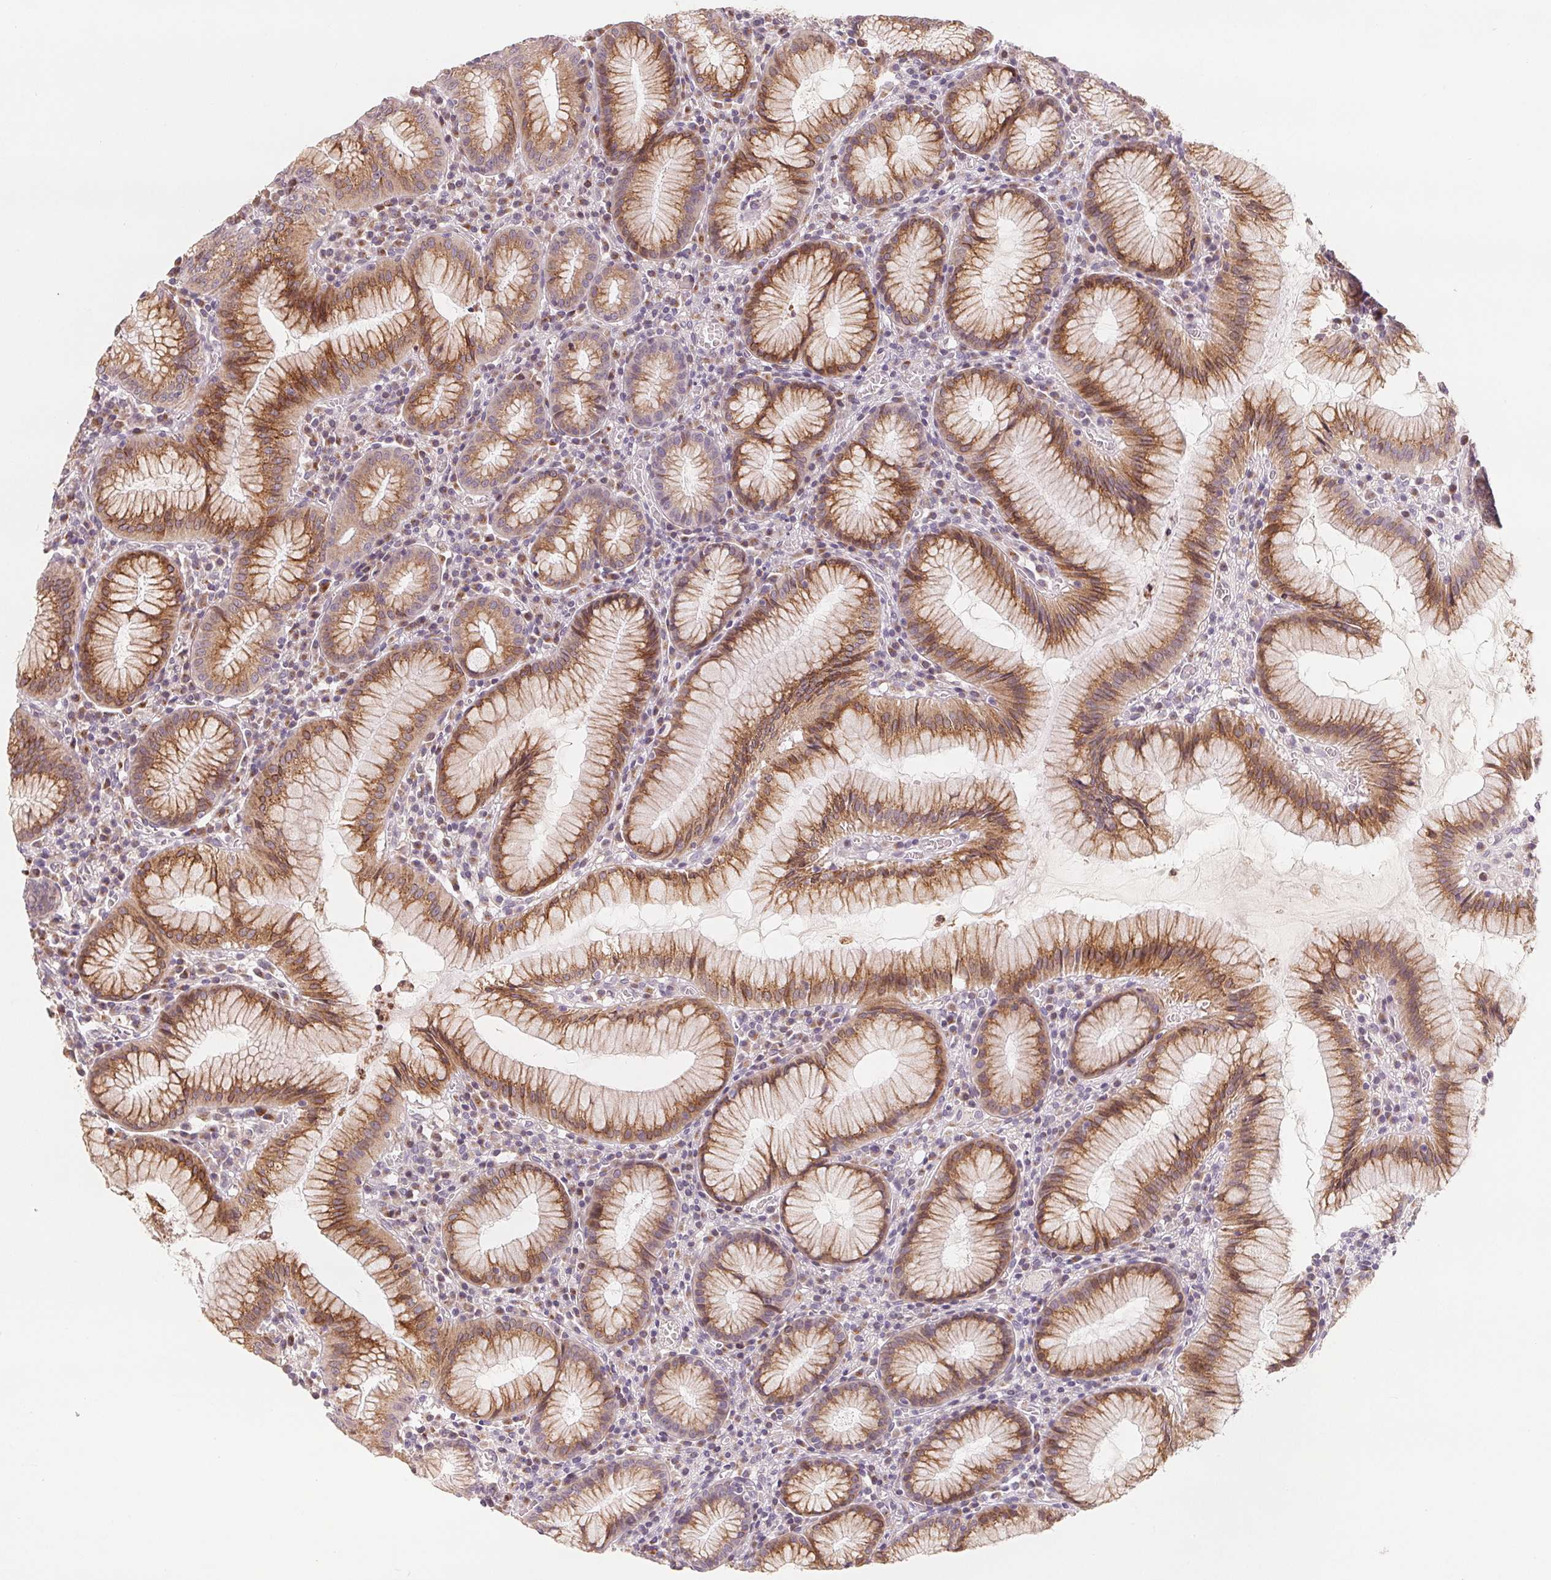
{"staining": {"intensity": "moderate", "quantity": ">75%", "location": "cytoplasmic/membranous"}, "tissue": "stomach", "cell_type": "Glandular cells", "image_type": "normal", "snomed": [{"axis": "morphology", "description": "Normal tissue, NOS"}, {"axis": "topography", "description": "Stomach"}], "caption": "Immunohistochemical staining of normal human stomach shows >75% levels of moderate cytoplasmic/membranous protein positivity in approximately >75% of glandular cells.", "gene": "TMSB15B", "patient": {"sex": "male", "age": 55}}